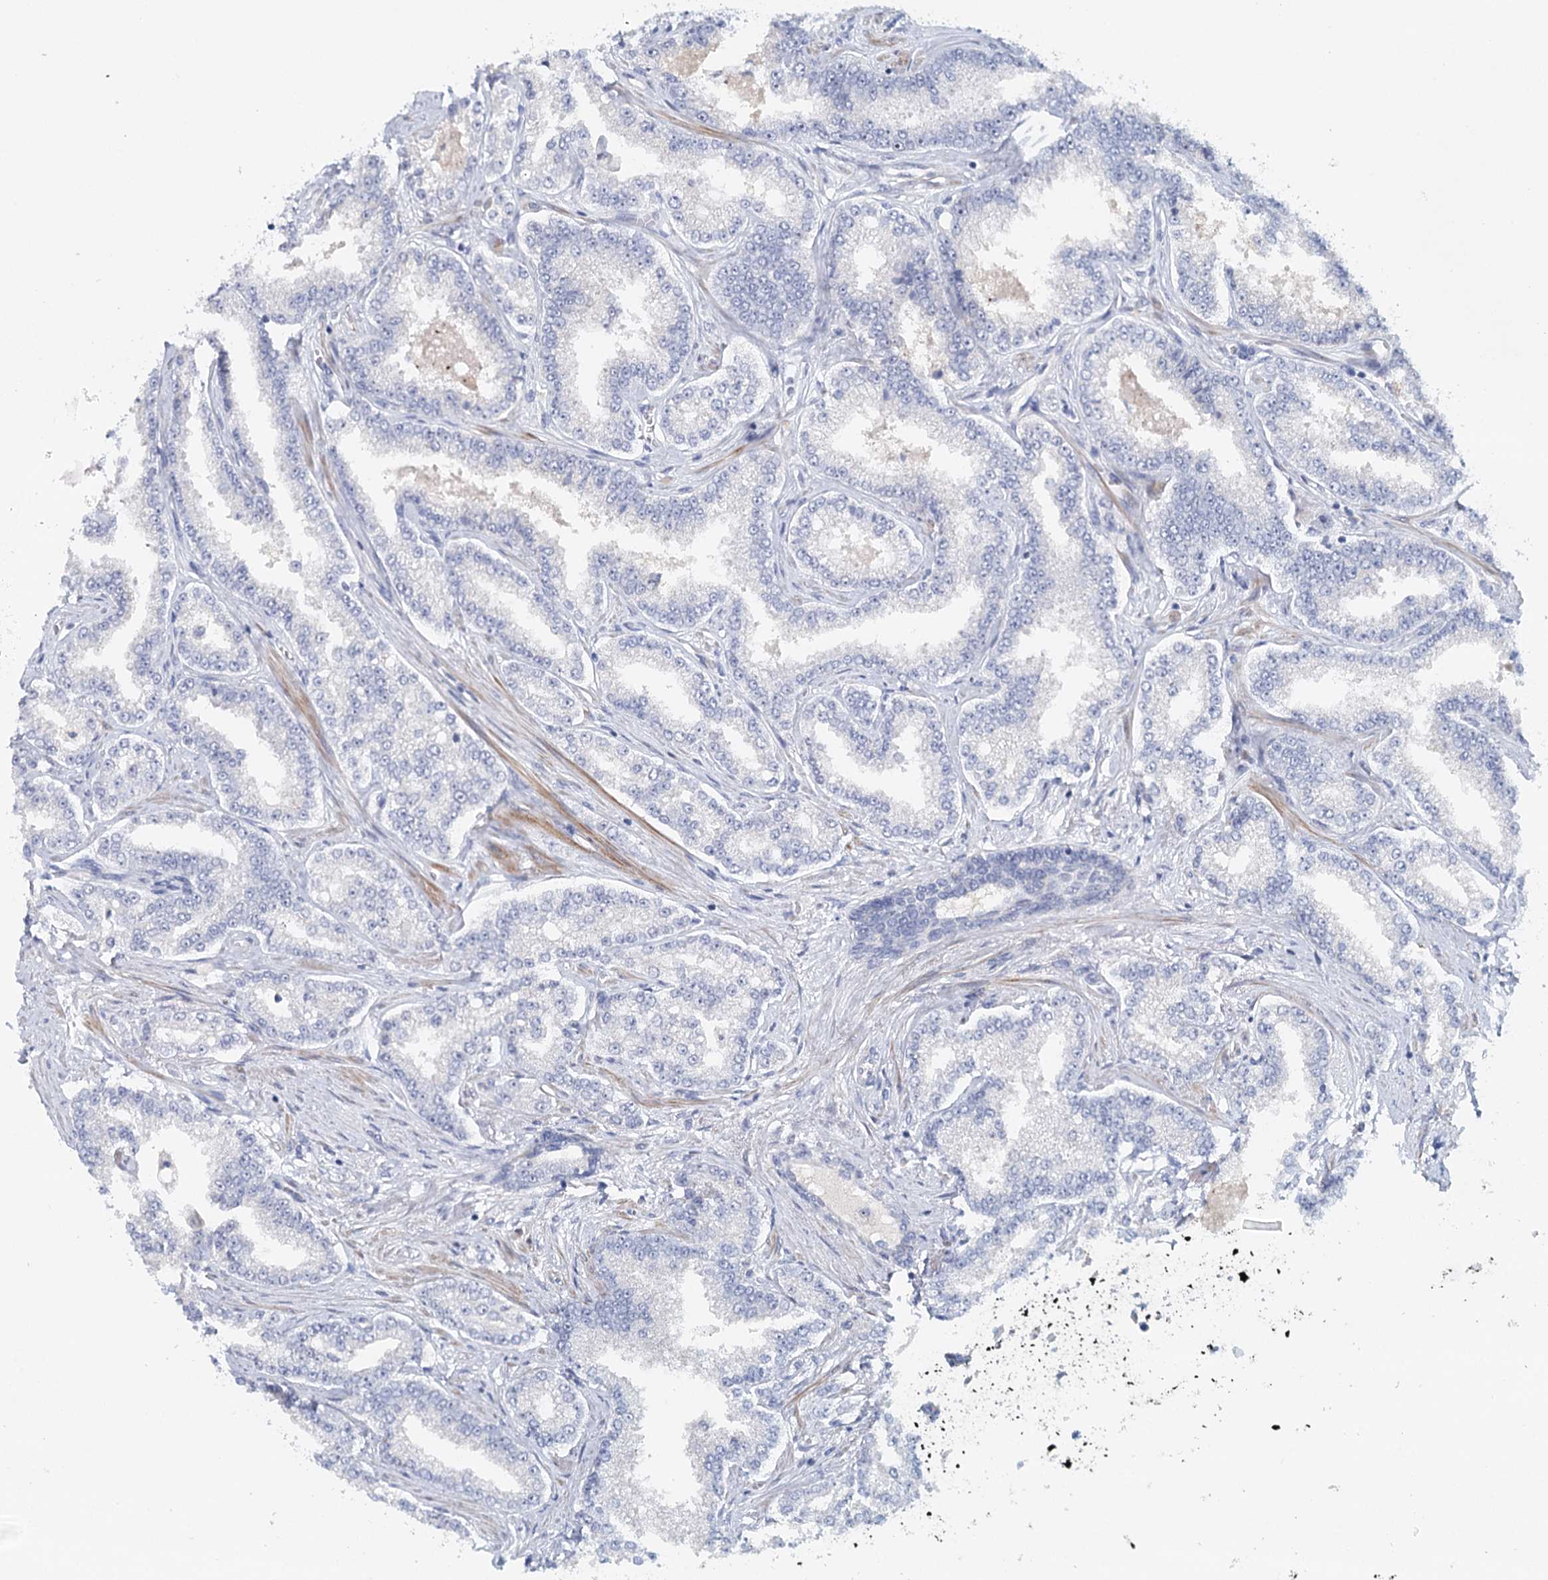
{"staining": {"intensity": "negative", "quantity": "none", "location": "none"}, "tissue": "prostate cancer", "cell_type": "Tumor cells", "image_type": "cancer", "snomed": [{"axis": "morphology", "description": "Normal tissue, NOS"}, {"axis": "morphology", "description": "Adenocarcinoma, High grade"}, {"axis": "topography", "description": "Prostate"}], "caption": "High power microscopy image of an immunohistochemistry image of prostate cancer, revealing no significant staining in tumor cells.", "gene": "RBM43", "patient": {"sex": "male", "age": 83}}